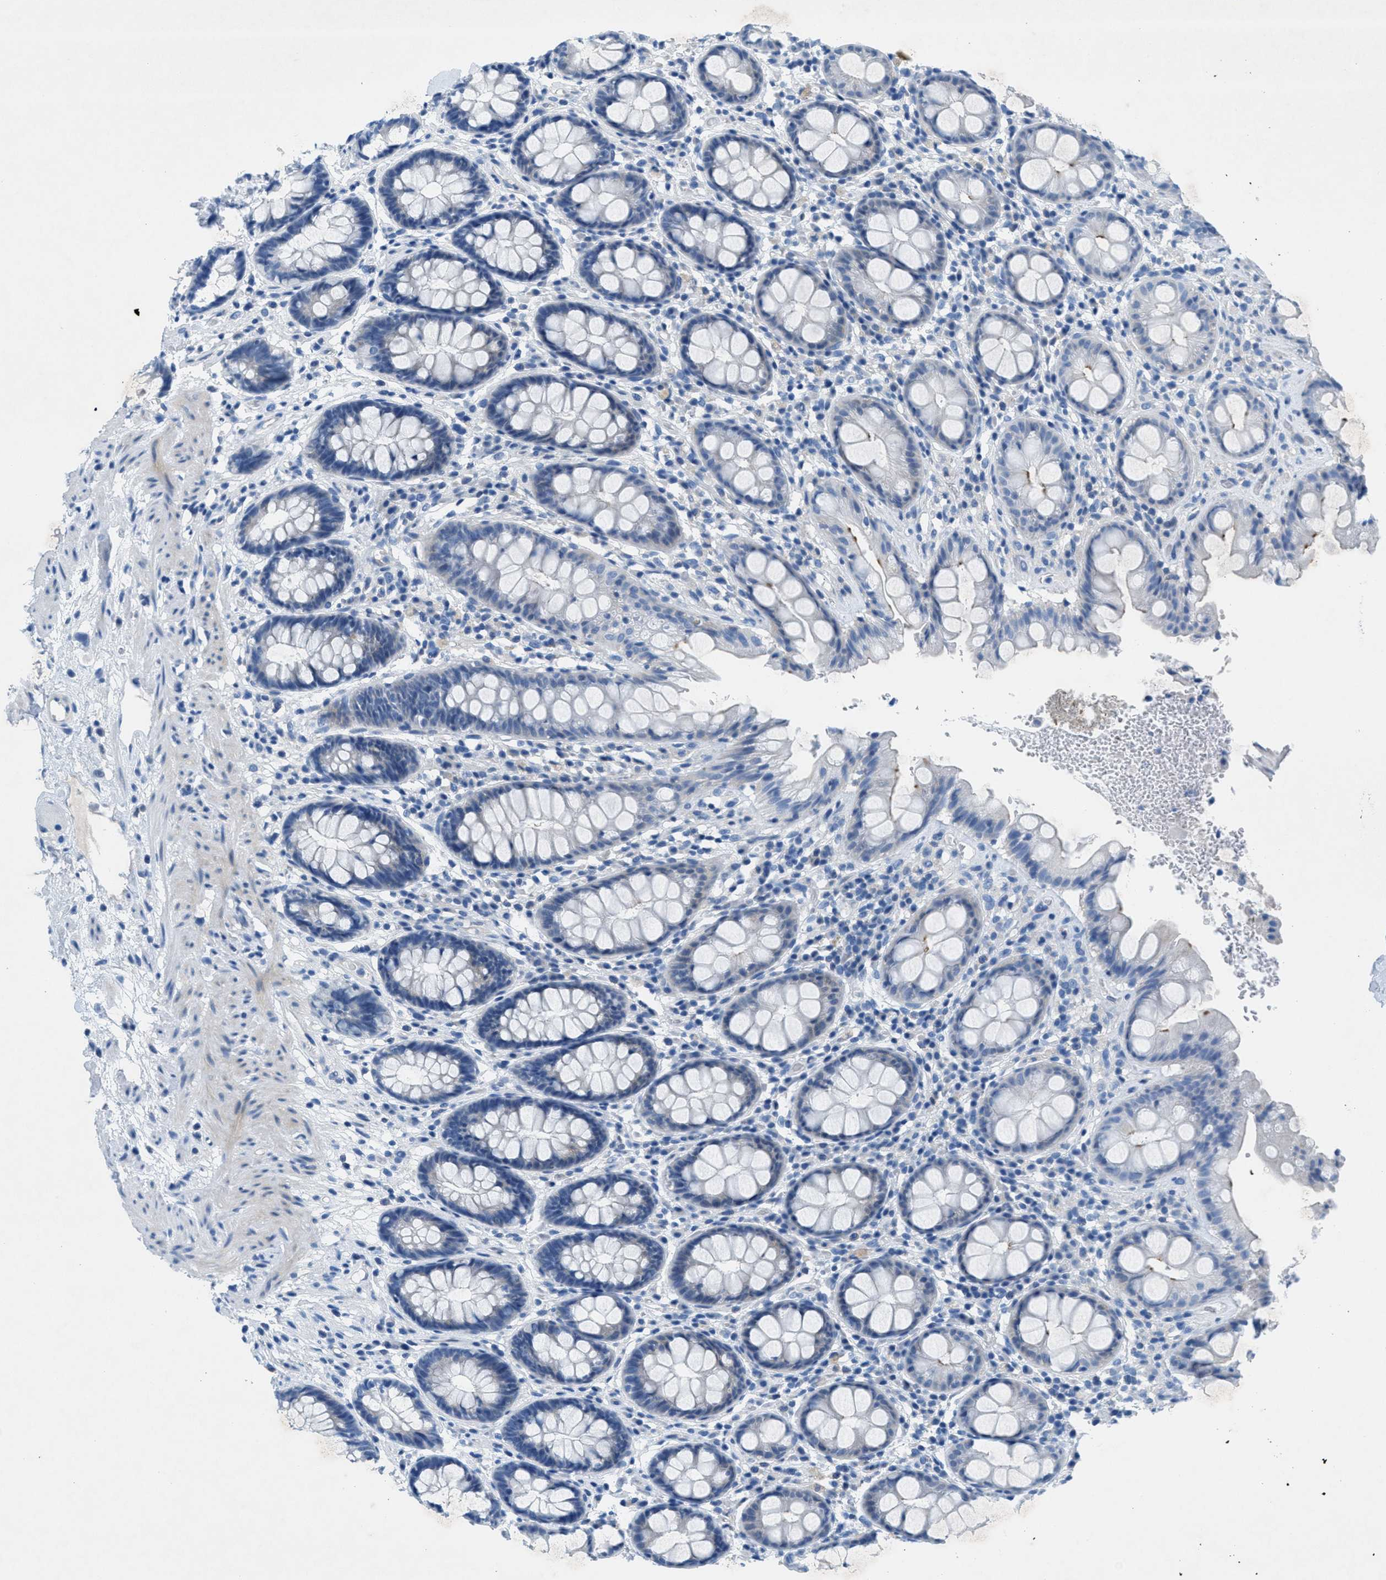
{"staining": {"intensity": "negative", "quantity": "none", "location": "none"}, "tissue": "rectum", "cell_type": "Glandular cells", "image_type": "normal", "snomed": [{"axis": "morphology", "description": "Normal tissue, NOS"}, {"axis": "topography", "description": "Rectum"}], "caption": "Immunohistochemistry of unremarkable human rectum displays no positivity in glandular cells. The staining was performed using DAB to visualize the protein expression in brown, while the nuclei were stained in blue with hematoxylin (Magnification: 20x).", "gene": "GALNT17", "patient": {"sex": "male", "age": 64}}